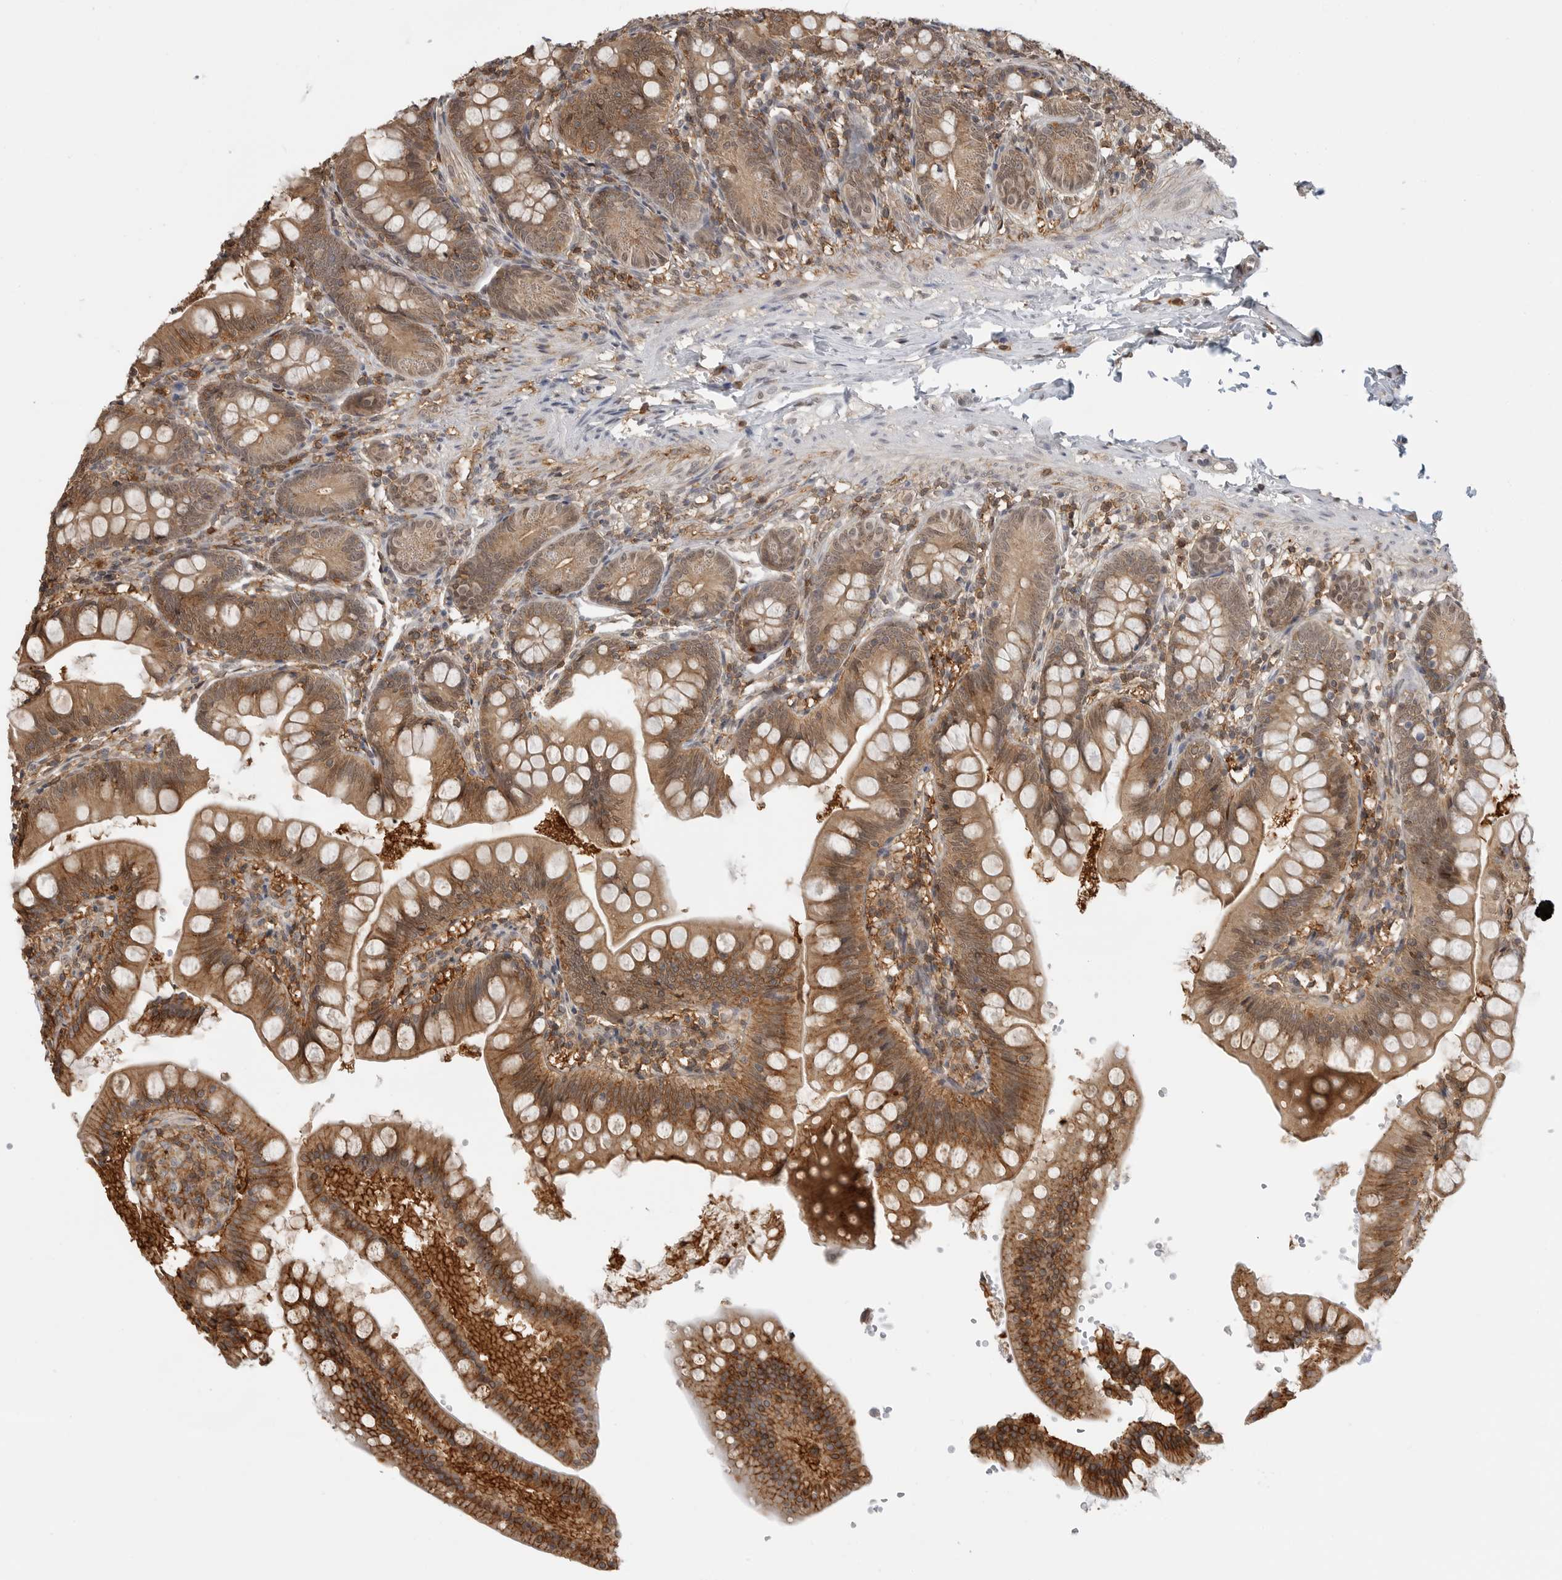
{"staining": {"intensity": "moderate", "quantity": ">75%", "location": "cytoplasmic/membranous"}, "tissue": "small intestine", "cell_type": "Glandular cells", "image_type": "normal", "snomed": [{"axis": "morphology", "description": "Normal tissue, NOS"}, {"axis": "topography", "description": "Small intestine"}], "caption": "Brown immunohistochemical staining in unremarkable small intestine exhibits moderate cytoplasmic/membranous expression in approximately >75% of glandular cells.", "gene": "ANXA11", "patient": {"sex": "male", "age": 7}}